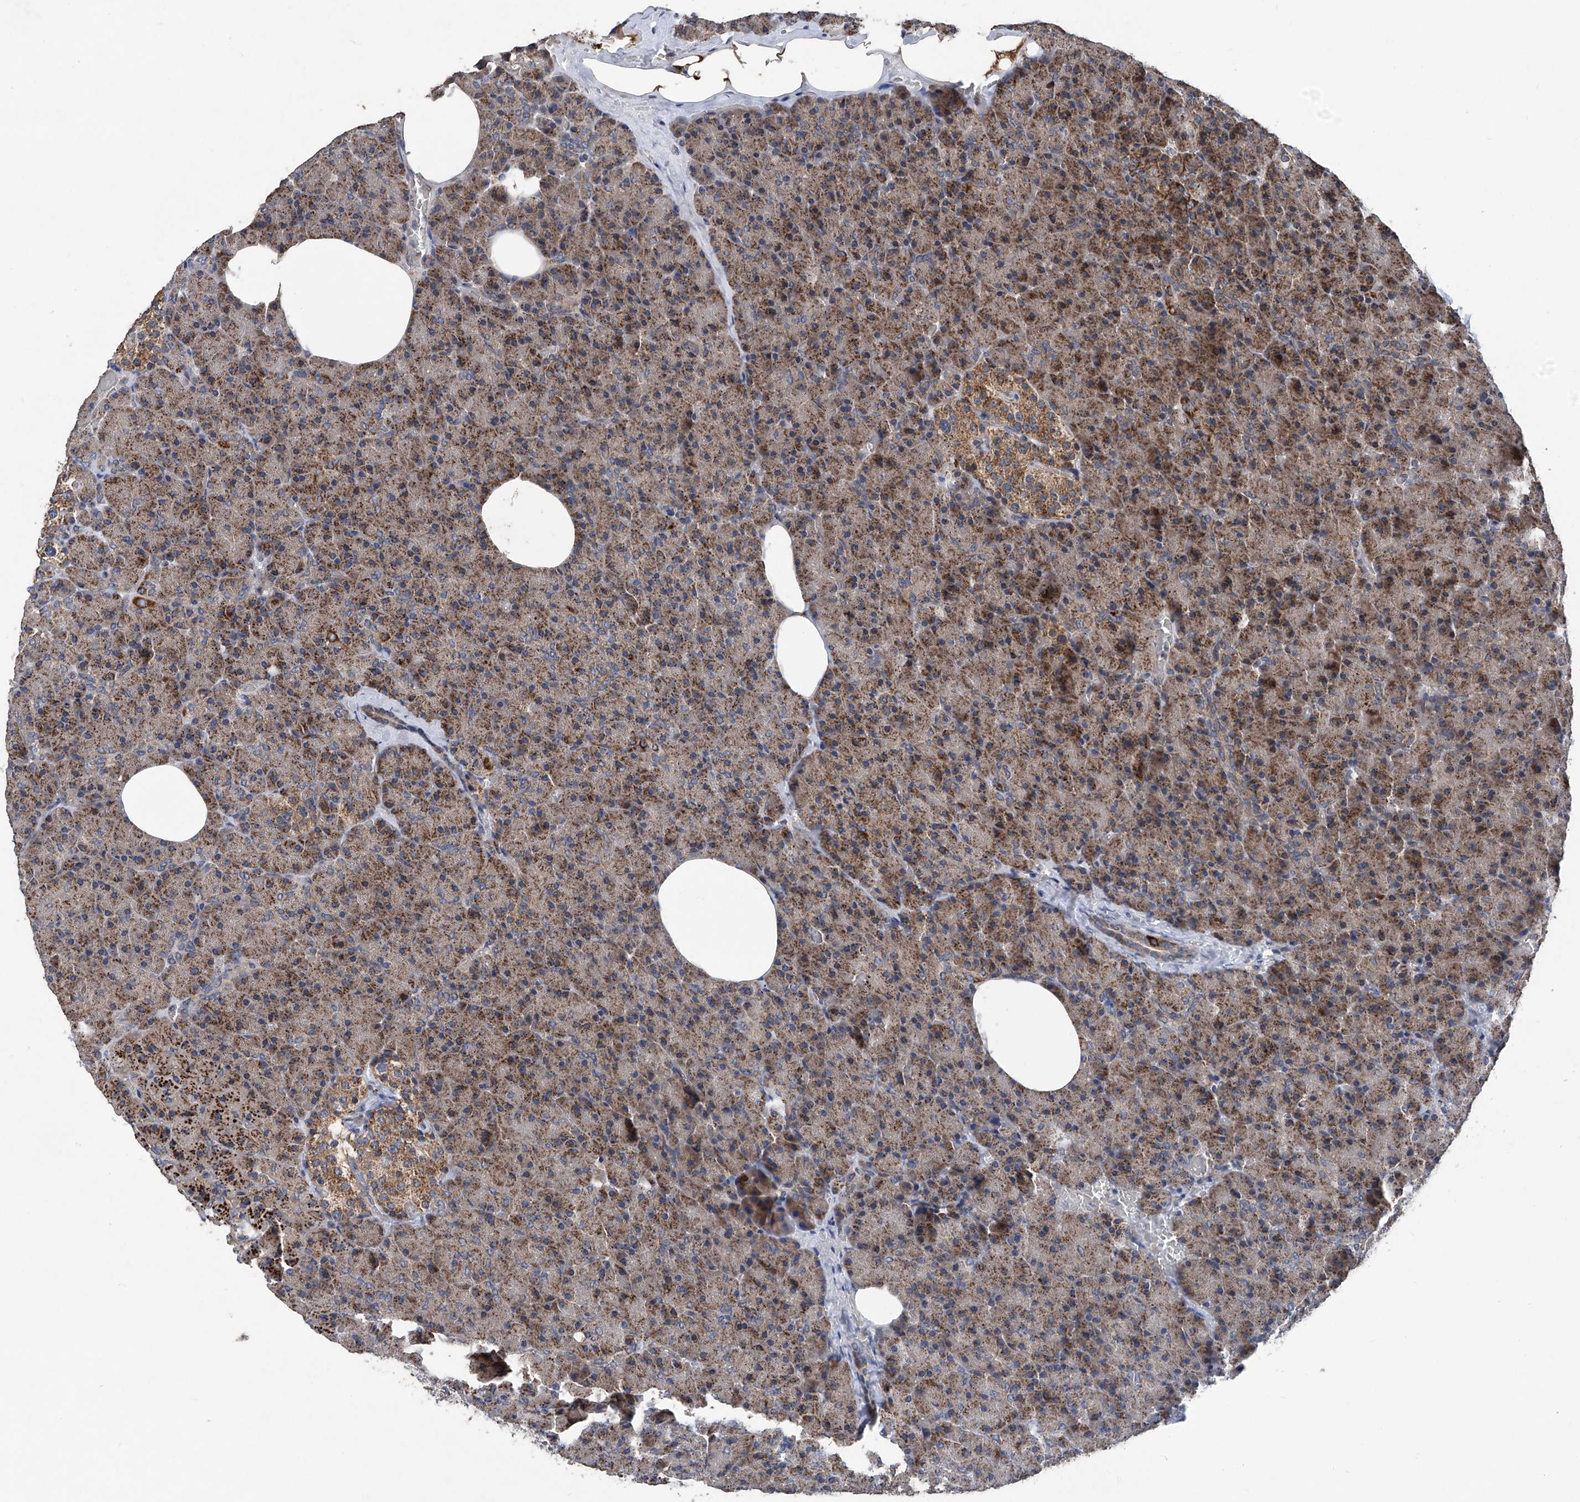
{"staining": {"intensity": "moderate", "quantity": ">75%", "location": "cytoplasmic/membranous"}, "tissue": "pancreas", "cell_type": "Exocrine glandular cells", "image_type": "normal", "snomed": [{"axis": "morphology", "description": "Normal tissue, NOS"}, {"axis": "morphology", "description": "Carcinoid, malignant, NOS"}, {"axis": "topography", "description": "Pancreas"}], "caption": "Moderate cytoplasmic/membranous expression for a protein is present in approximately >75% of exocrine glandular cells of benign pancreas using IHC.", "gene": "BCKDHB", "patient": {"sex": "female", "age": 35}}